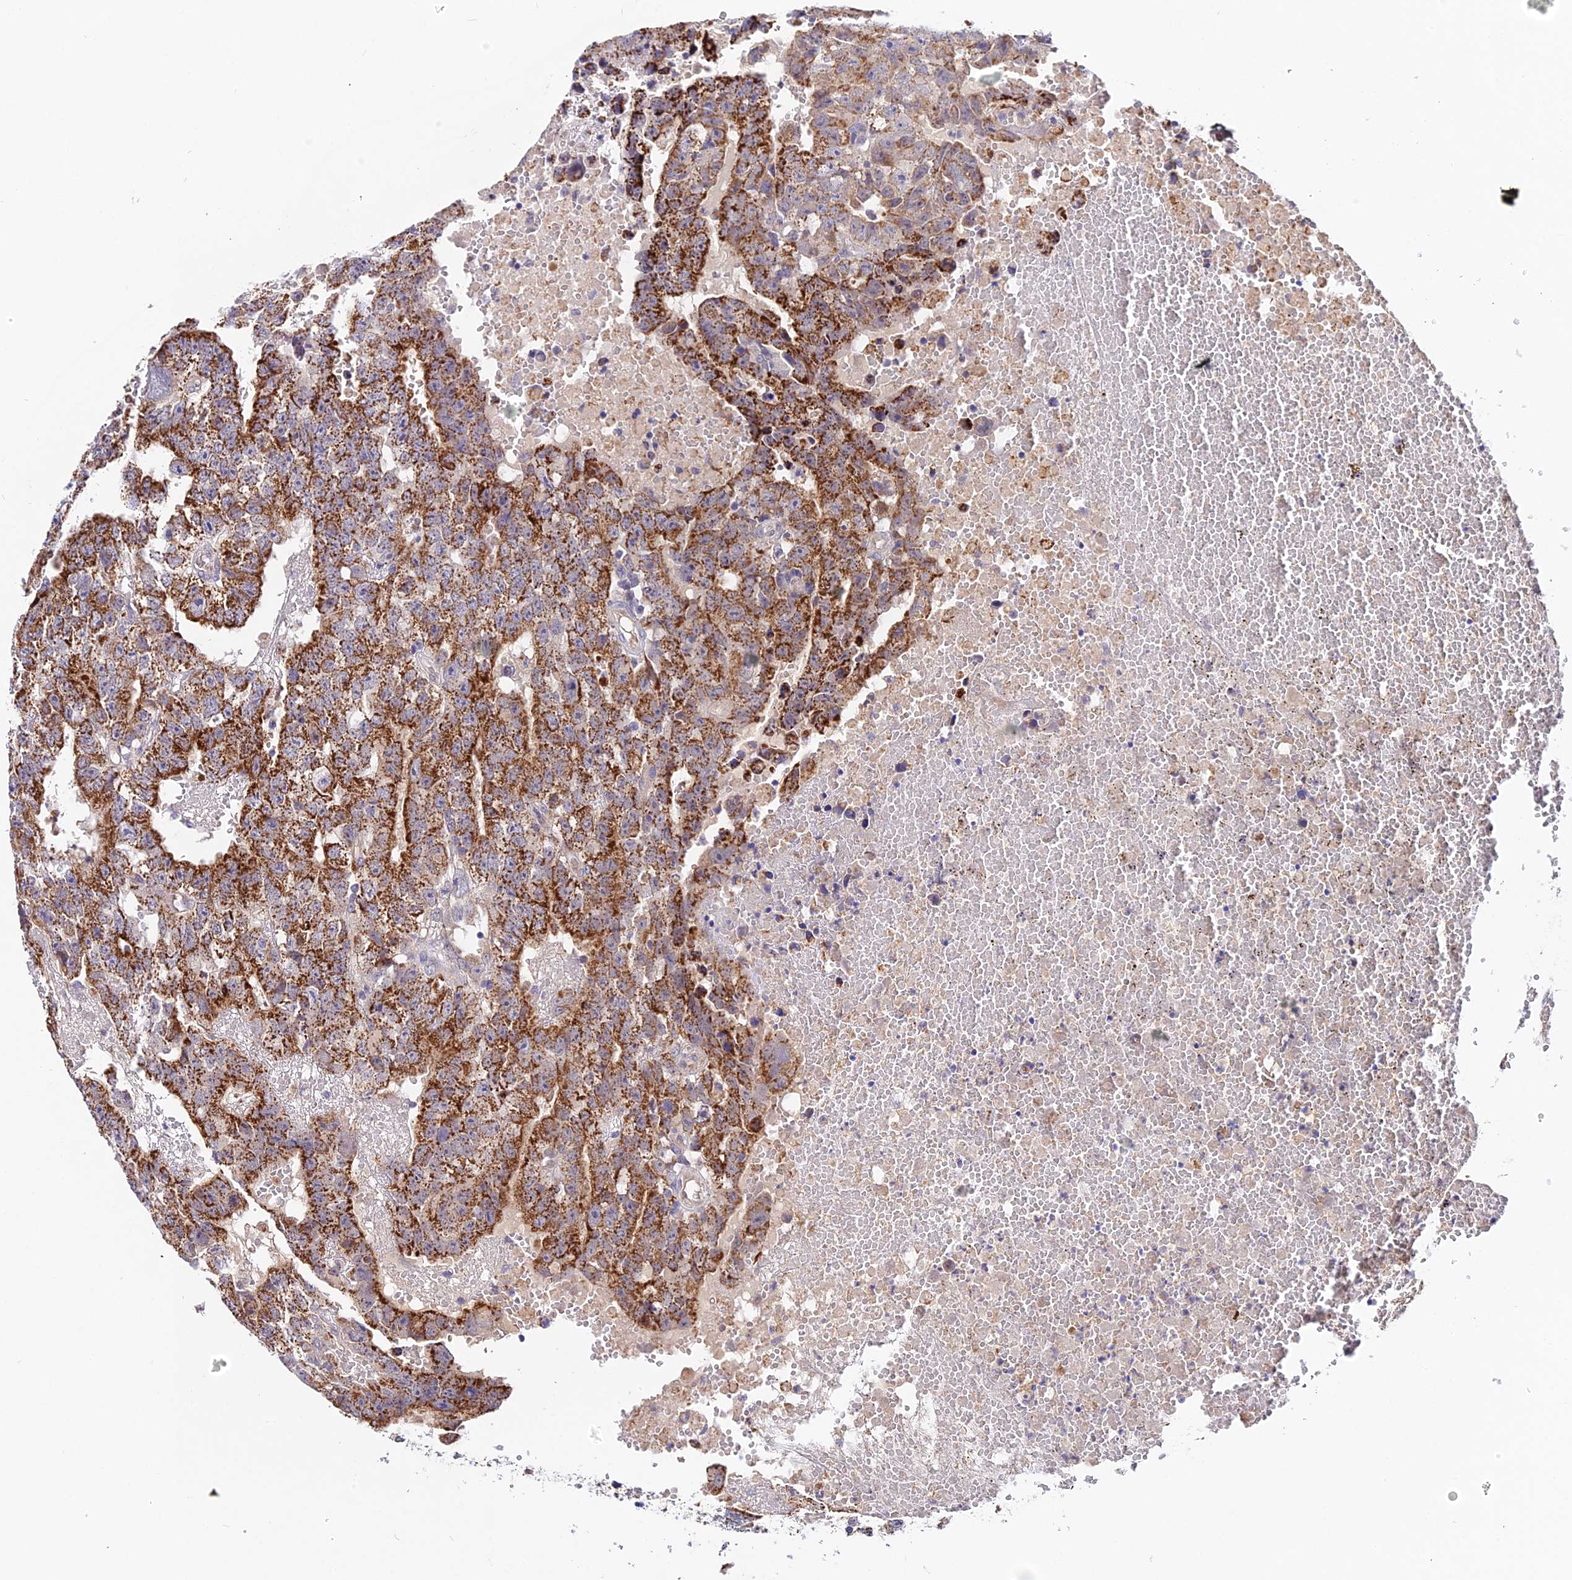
{"staining": {"intensity": "moderate", "quantity": ">75%", "location": "cytoplasmic/membranous"}, "tissue": "testis cancer", "cell_type": "Tumor cells", "image_type": "cancer", "snomed": [{"axis": "morphology", "description": "Carcinoma, Embryonal, NOS"}, {"axis": "topography", "description": "Testis"}], "caption": "Embryonal carcinoma (testis) was stained to show a protein in brown. There is medium levels of moderate cytoplasmic/membranous expression in about >75% of tumor cells.", "gene": "ZBED8", "patient": {"sex": "male", "age": 25}}